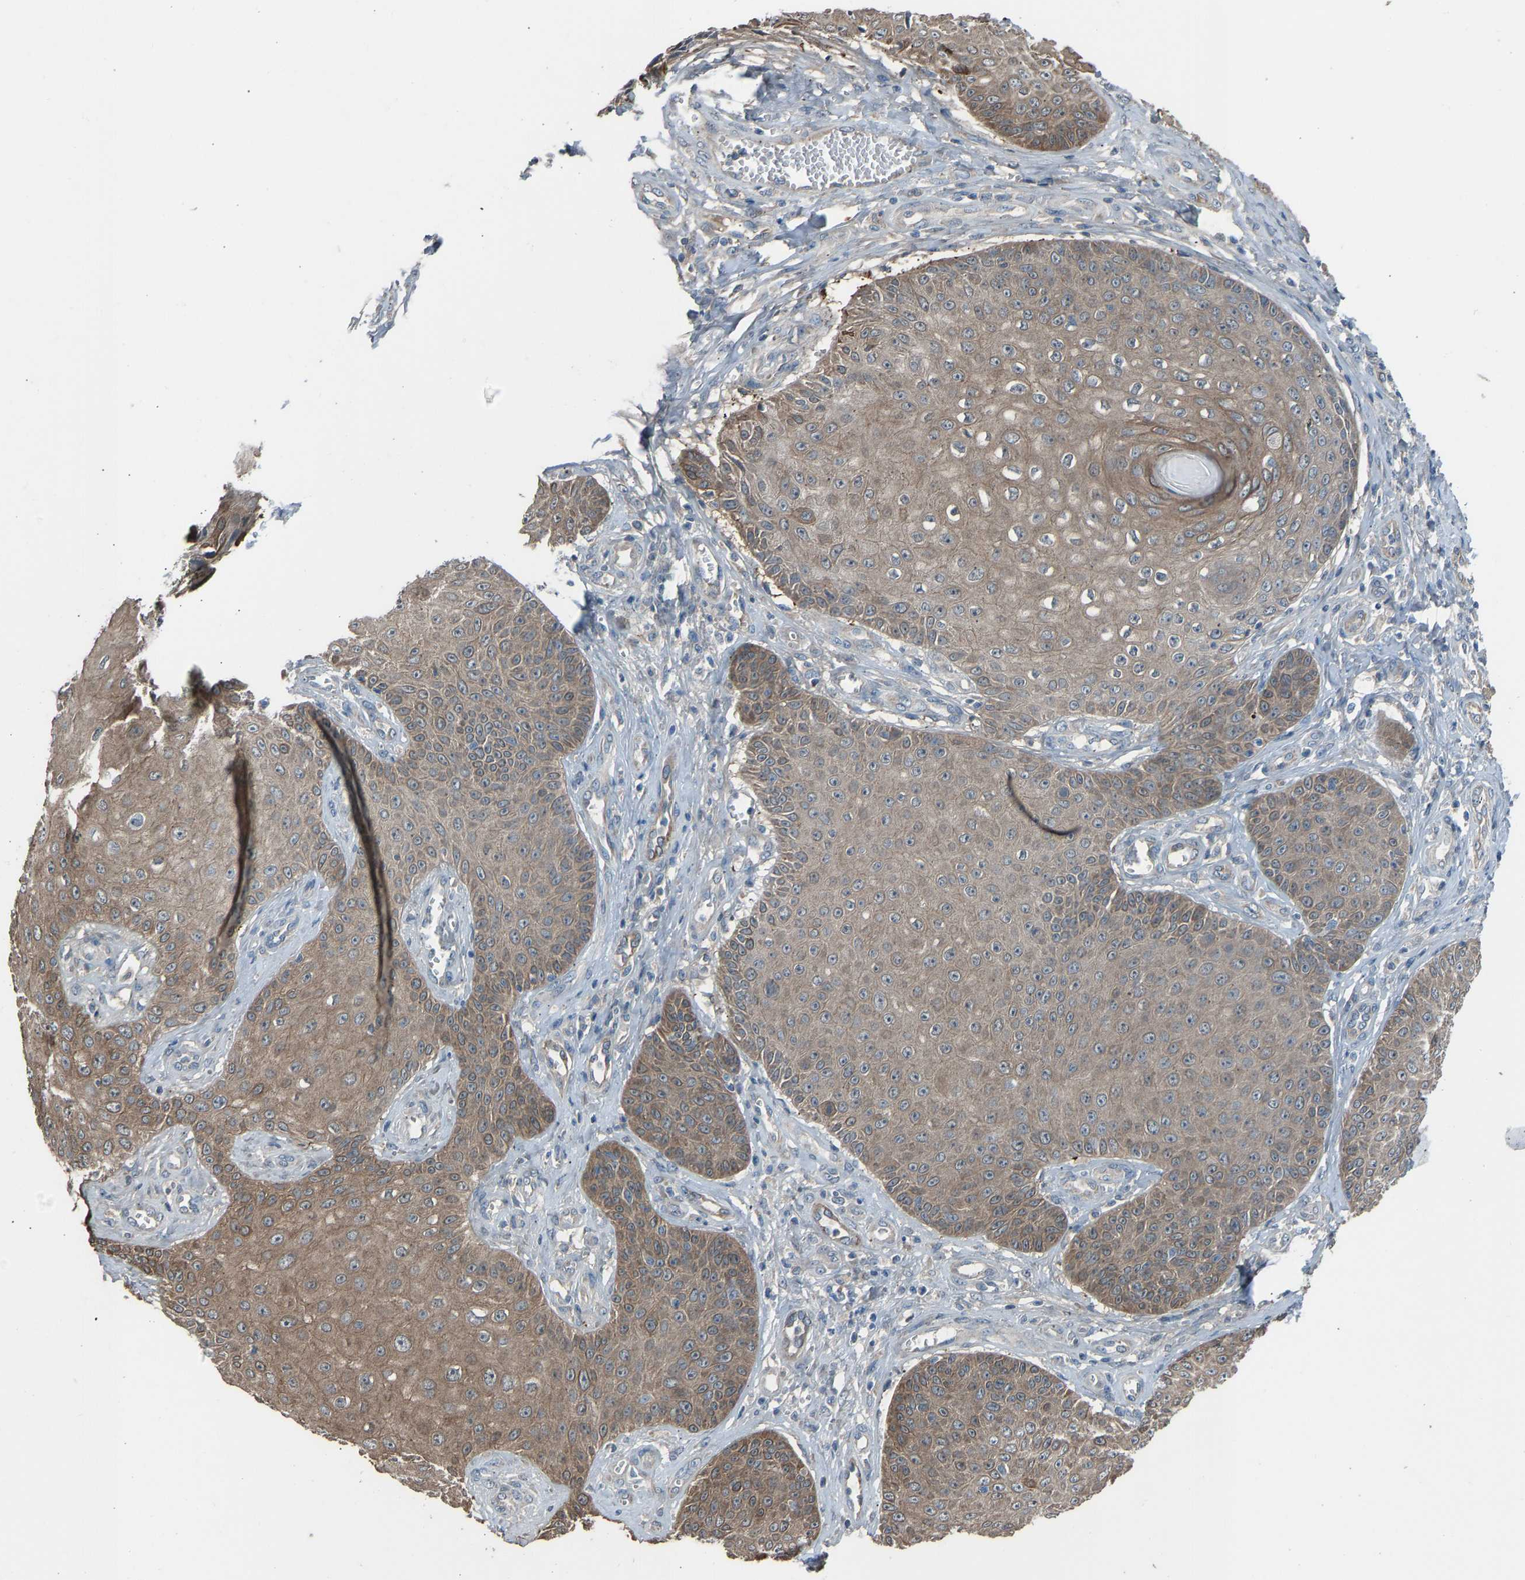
{"staining": {"intensity": "moderate", "quantity": ">75%", "location": "cytoplasmic/membranous"}, "tissue": "skin cancer", "cell_type": "Tumor cells", "image_type": "cancer", "snomed": [{"axis": "morphology", "description": "Squamous cell carcinoma, NOS"}, {"axis": "topography", "description": "Skin"}], "caption": "Tumor cells demonstrate medium levels of moderate cytoplasmic/membranous staining in about >75% of cells in skin cancer (squamous cell carcinoma).", "gene": "TGFBR3", "patient": {"sex": "male", "age": 74}}